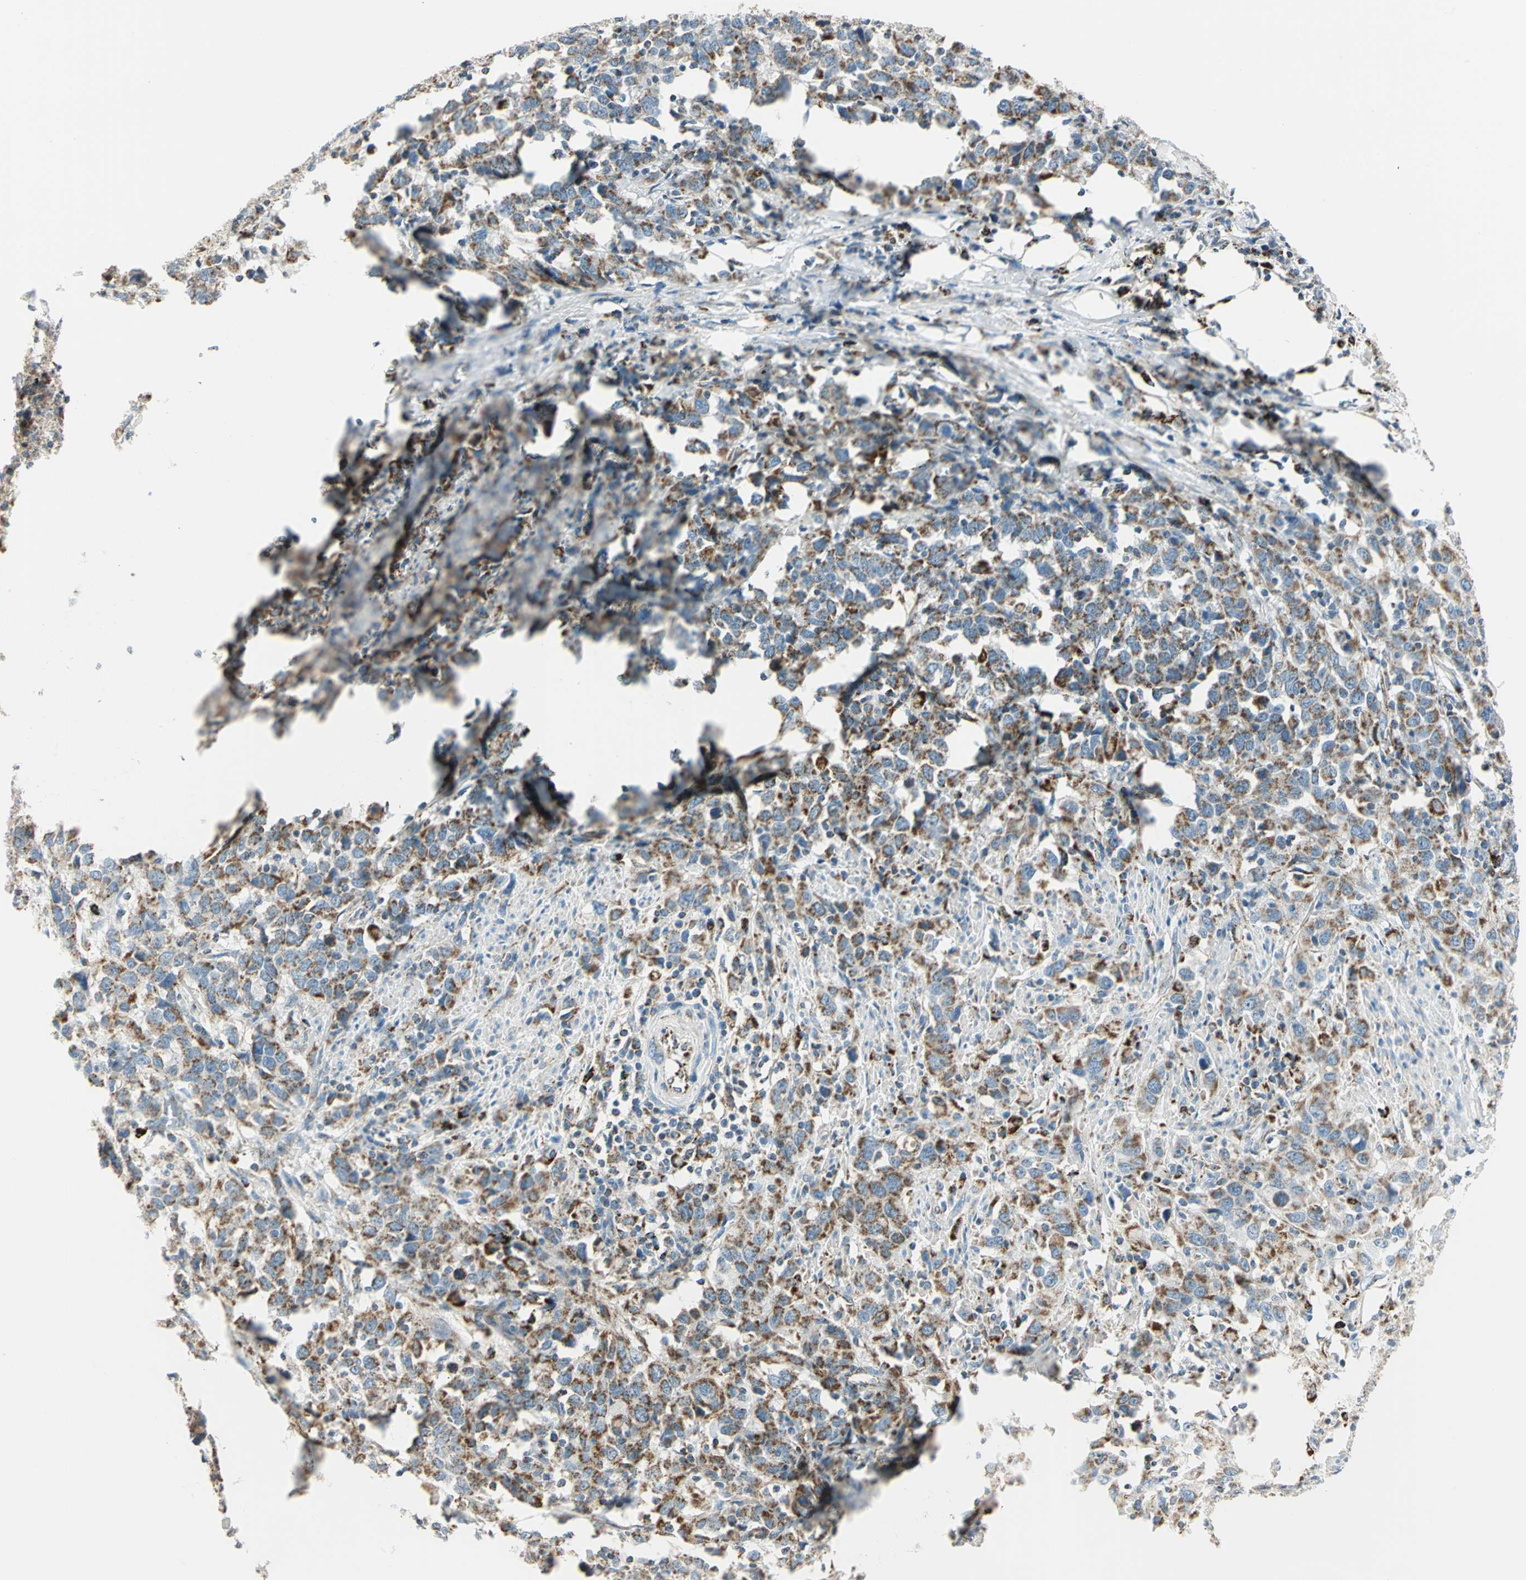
{"staining": {"intensity": "moderate", "quantity": ">75%", "location": "cytoplasmic/membranous"}, "tissue": "urothelial cancer", "cell_type": "Tumor cells", "image_type": "cancer", "snomed": [{"axis": "morphology", "description": "Urothelial carcinoma, High grade"}, {"axis": "topography", "description": "Urinary bladder"}], "caption": "High-grade urothelial carcinoma stained with immunohistochemistry reveals moderate cytoplasmic/membranous expression in approximately >75% of tumor cells.", "gene": "ACADM", "patient": {"sex": "male", "age": 61}}